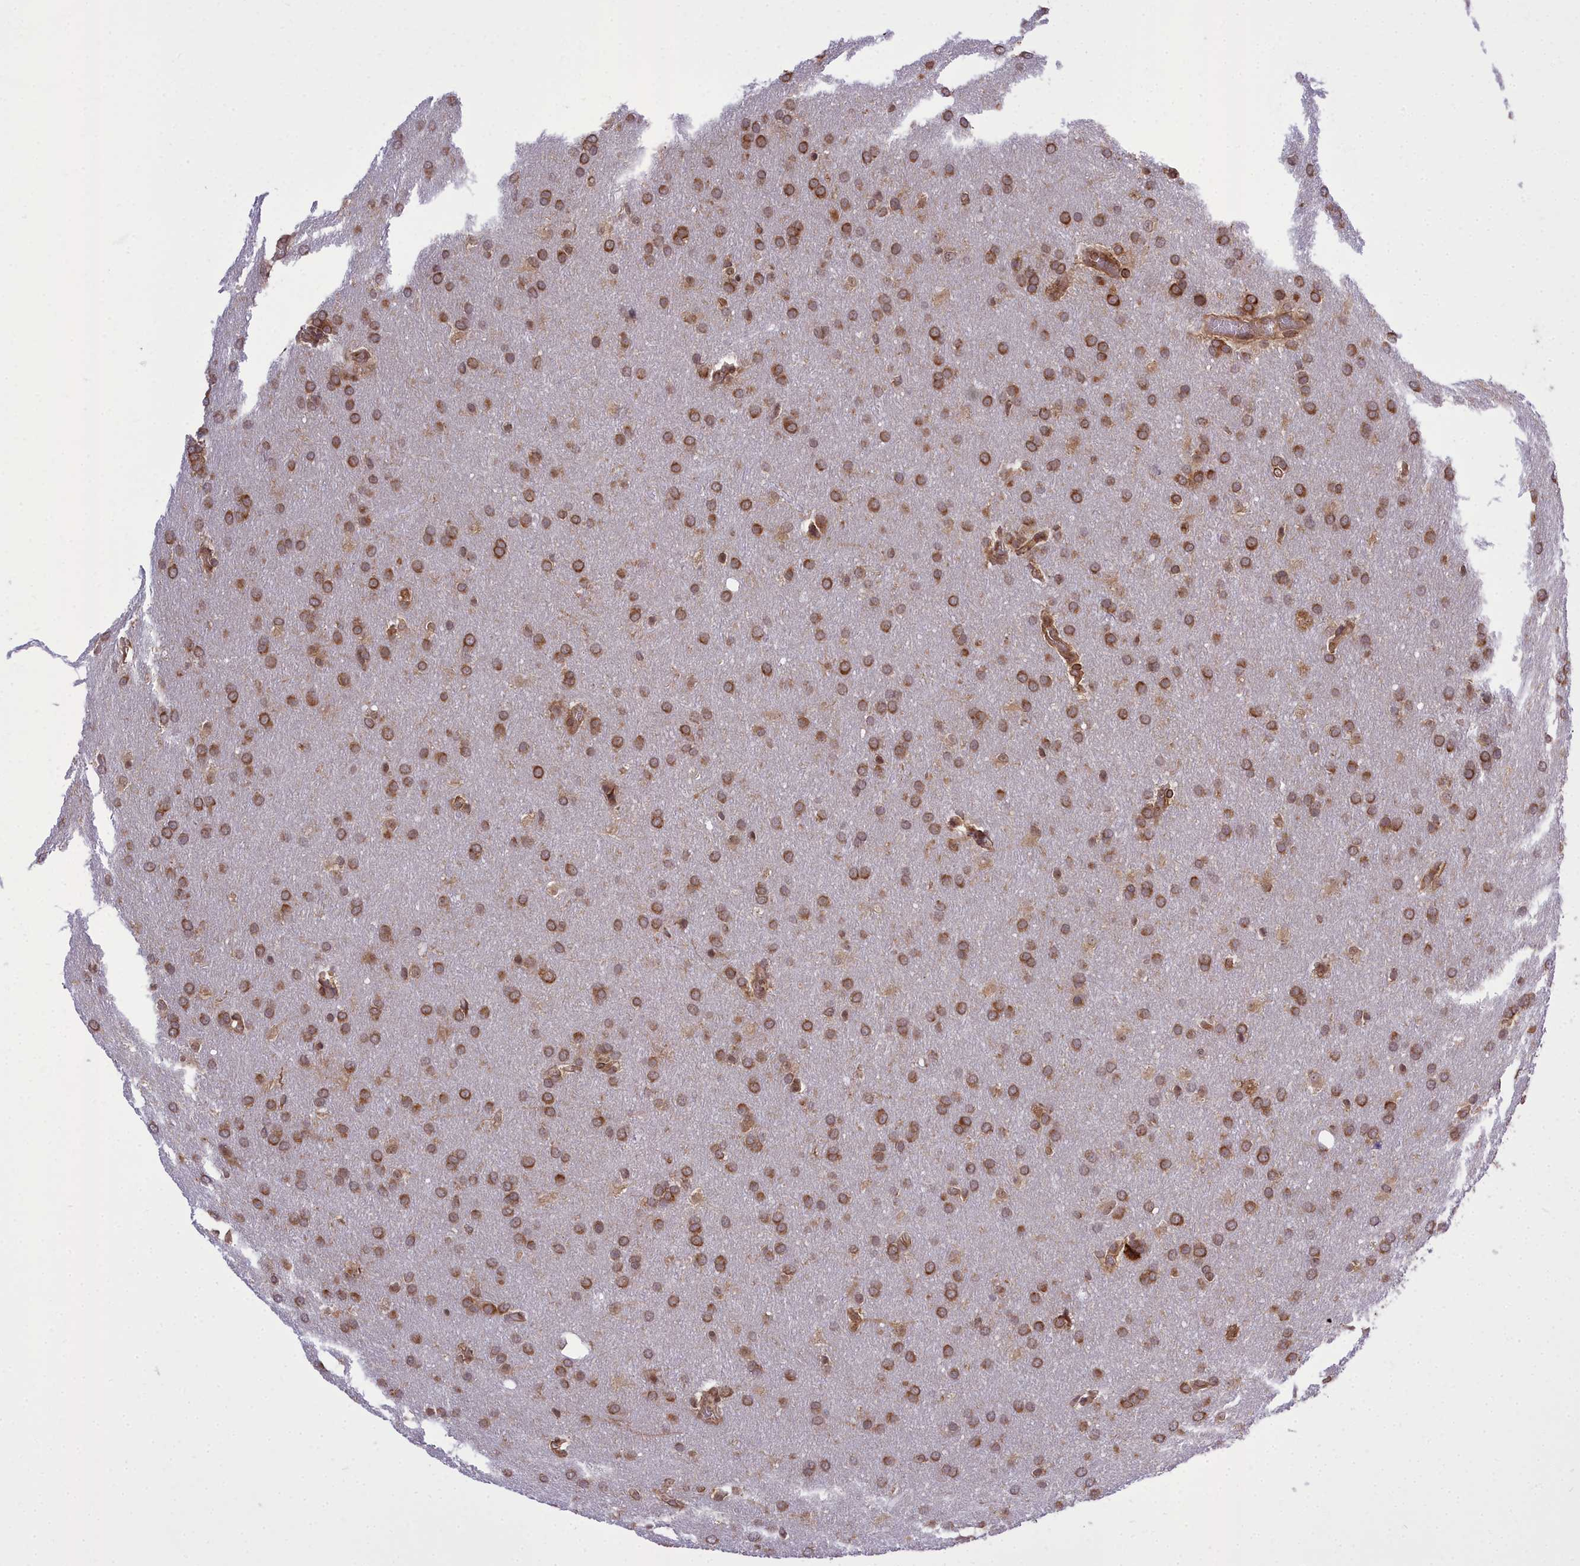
{"staining": {"intensity": "moderate", "quantity": ">75%", "location": "cytoplasmic/membranous"}, "tissue": "glioma", "cell_type": "Tumor cells", "image_type": "cancer", "snomed": [{"axis": "morphology", "description": "Glioma, malignant, Low grade"}, {"axis": "topography", "description": "Brain"}], "caption": "Protein analysis of malignant glioma (low-grade) tissue shows moderate cytoplasmic/membranous staining in approximately >75% of tumor cells.", "gene": "DHCR7", "patient": {"sex": "female", "age": 32}}